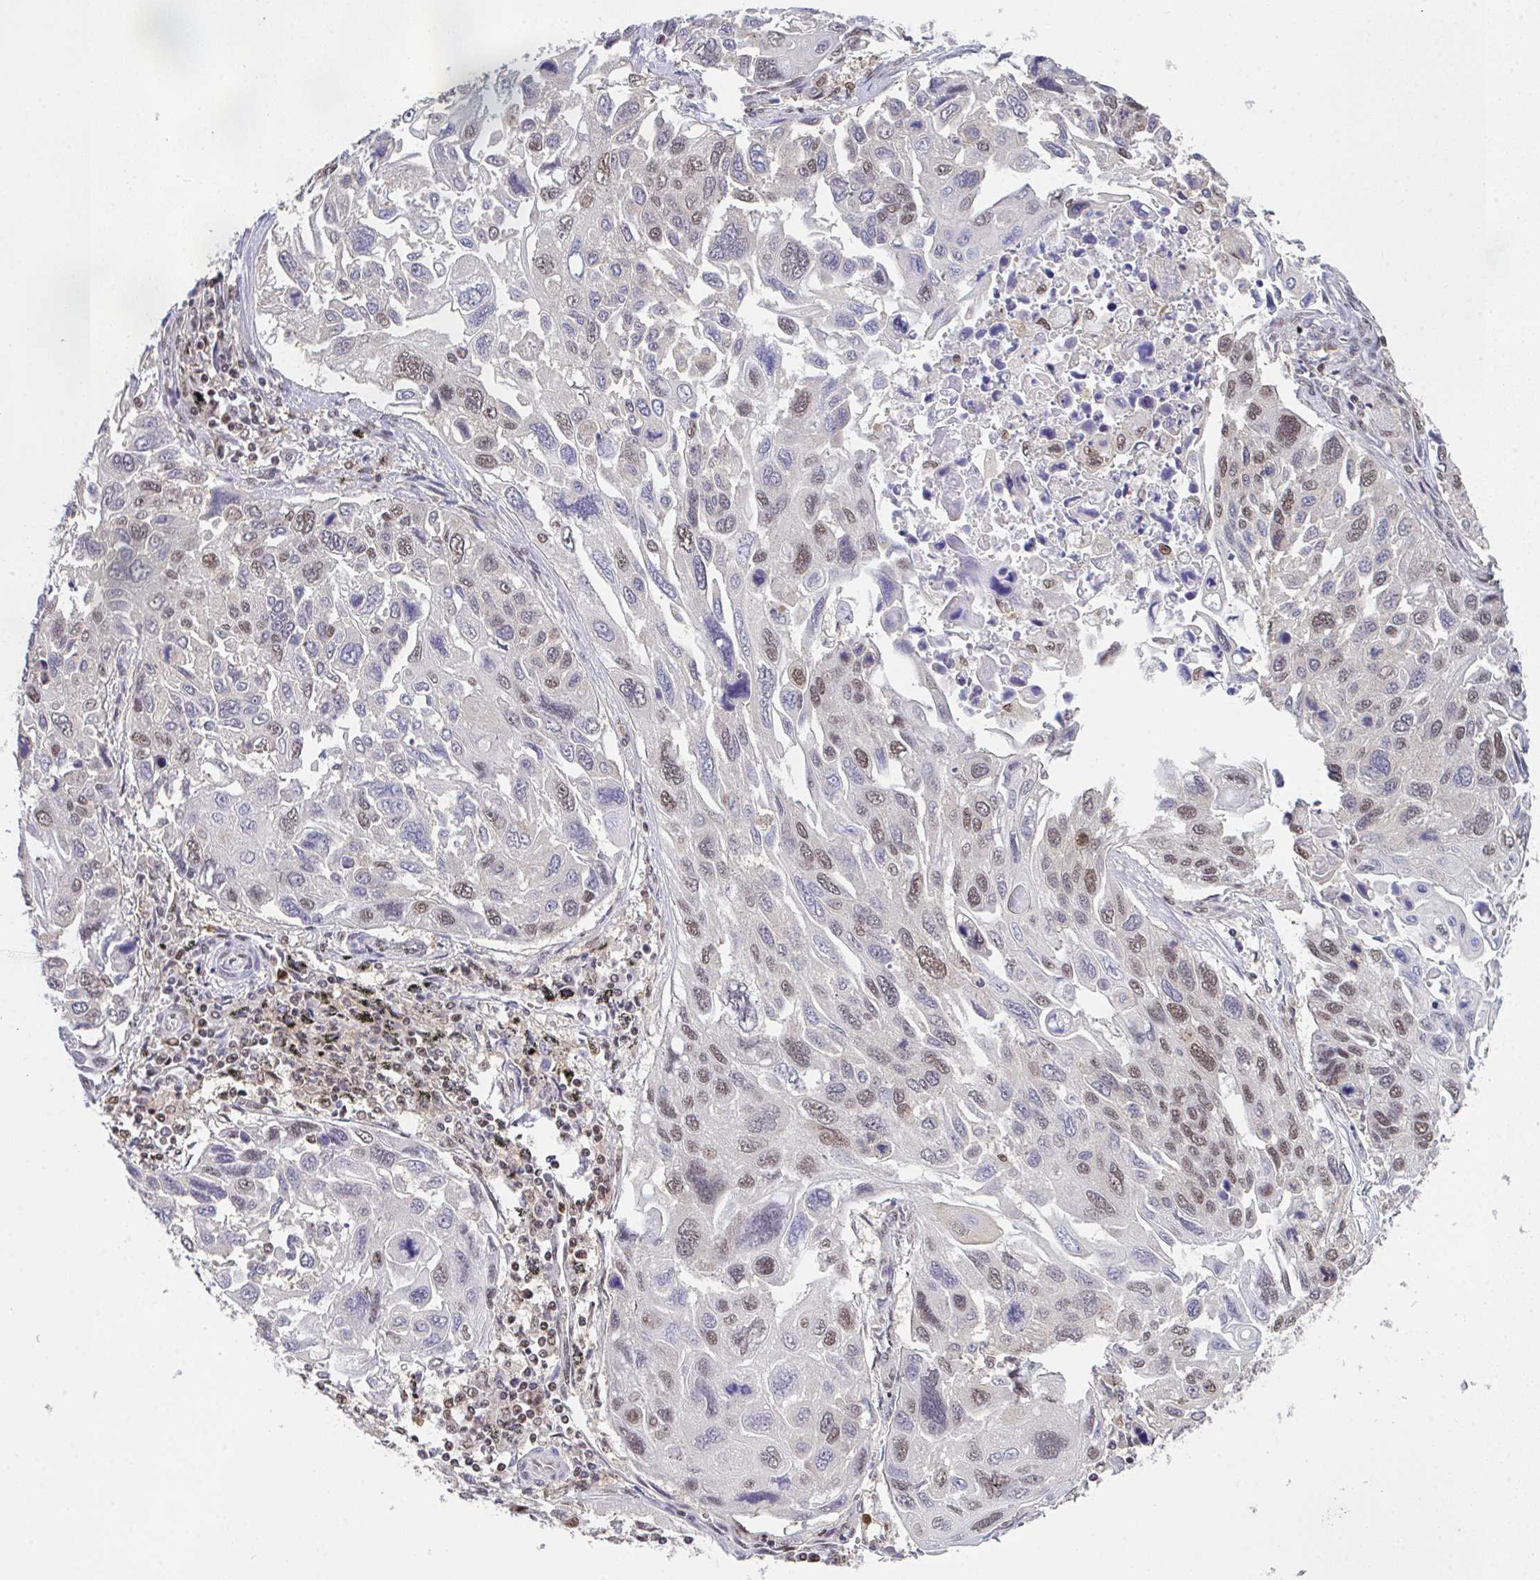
{"staining": {"intensity": "moderate", "quantity": "25%-75%", "location": "nuclear"}, "tissue": "lung cancer", "cell_type": "Tumor cells", "image_type": "cancer", "snomed": [{"axis": "morphology", "description": "Squamous cell carcinoma, NOS"}, {"axis": "topography", "description": "Lung"}], "caption": "This image shows lung cancer (squamous cell carcinoma) stained with immunohistochemistry (IHC) to label a protein in brown. The nuclear of tumor cells show moderate positivity for the protein. Nuclei are counter-stained blue.", "gene": "OR6K3", "patient": {"sex": "male", "age": 62}}